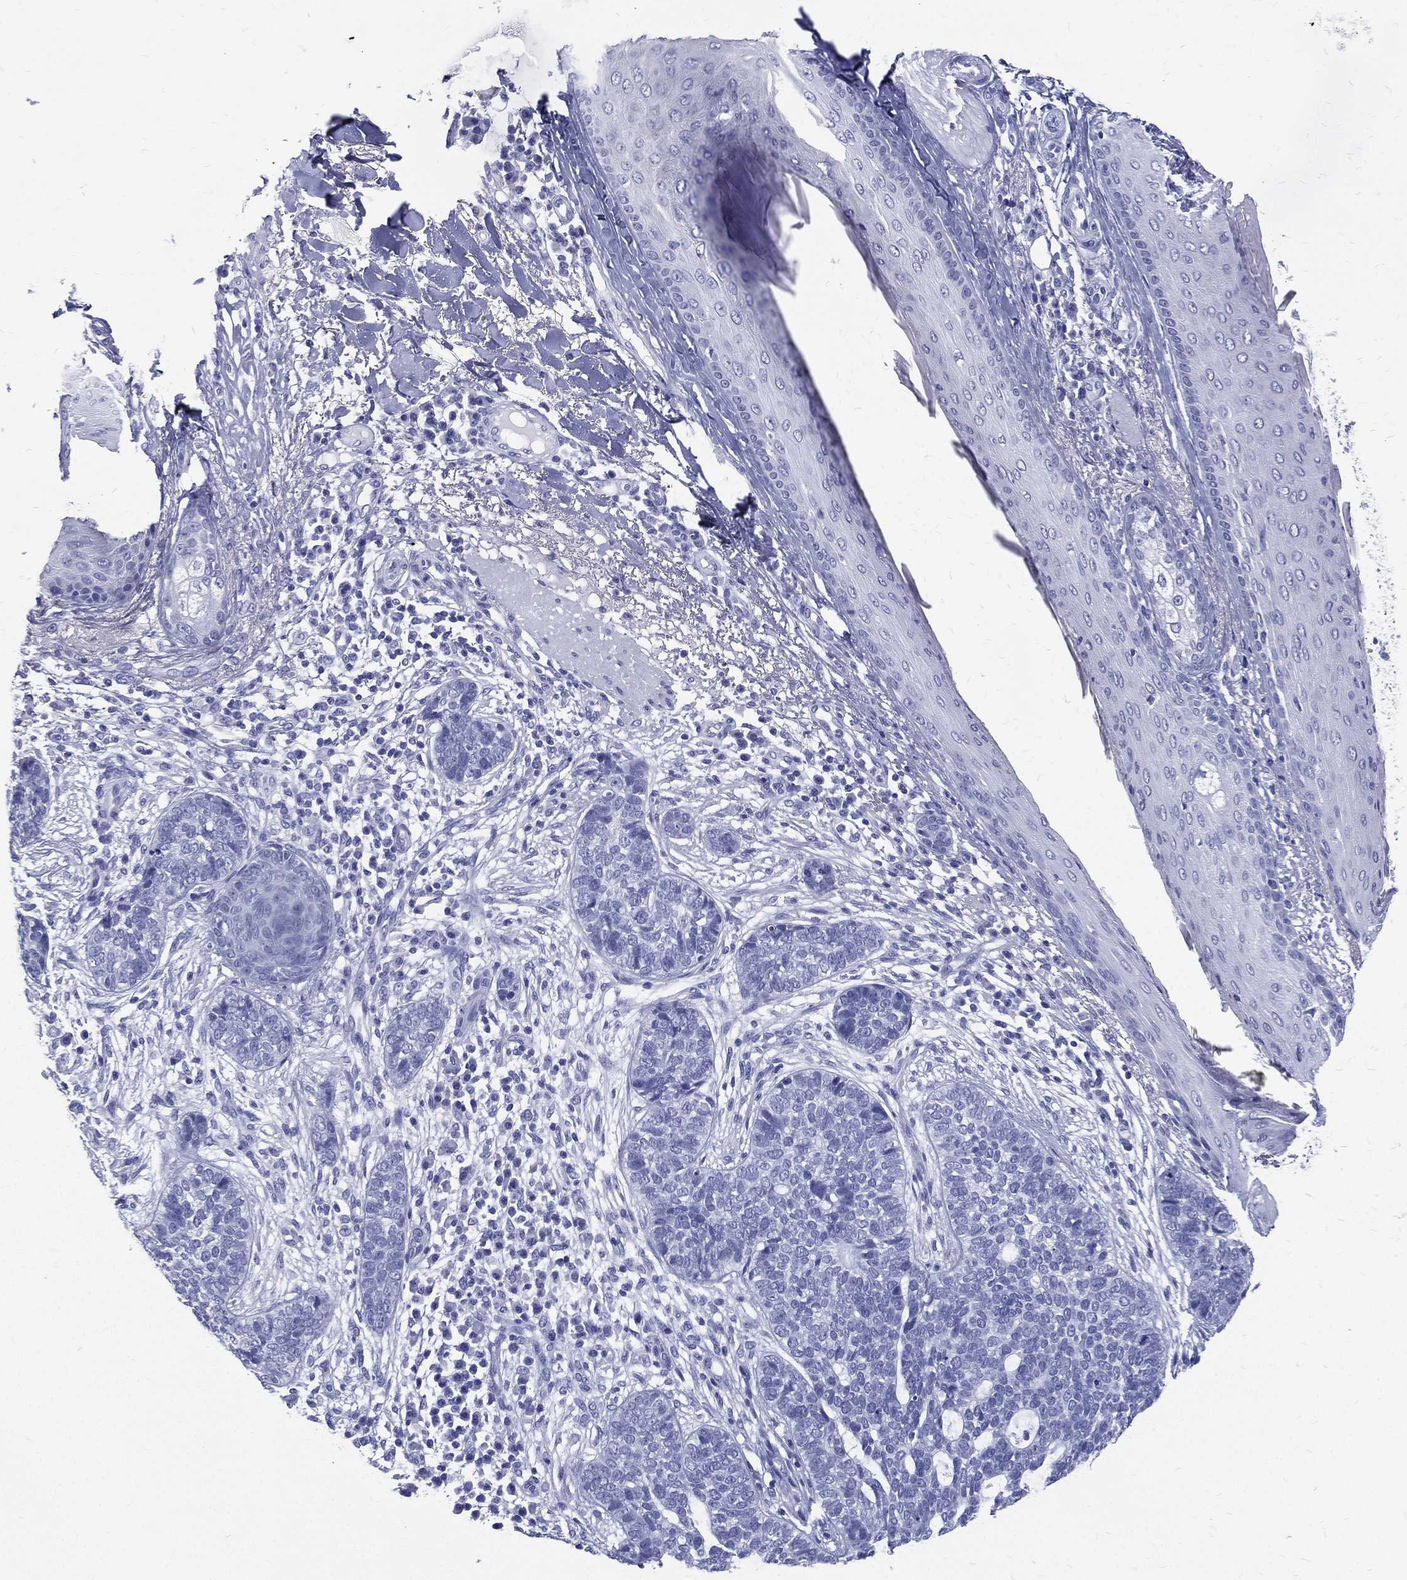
{"staining": {"intensity": "negative", "quantity": "none", "location": "none"}, "tissue": "skin cancer", "cell_type": "Tumor cells", "image_type": "cancer", "snomed": [{"axis": "morphology", "description": "Squamous cell carcinoma, NOS"}, {"axis": "topography", "description": "Skin"}], "caption": "IHC of skin cancer (squamous cell carcinoma) demonstrates no positivity in tumor cells.", "gene": "RSPH4A", "patient": {"sex": "male", "age": 88}}